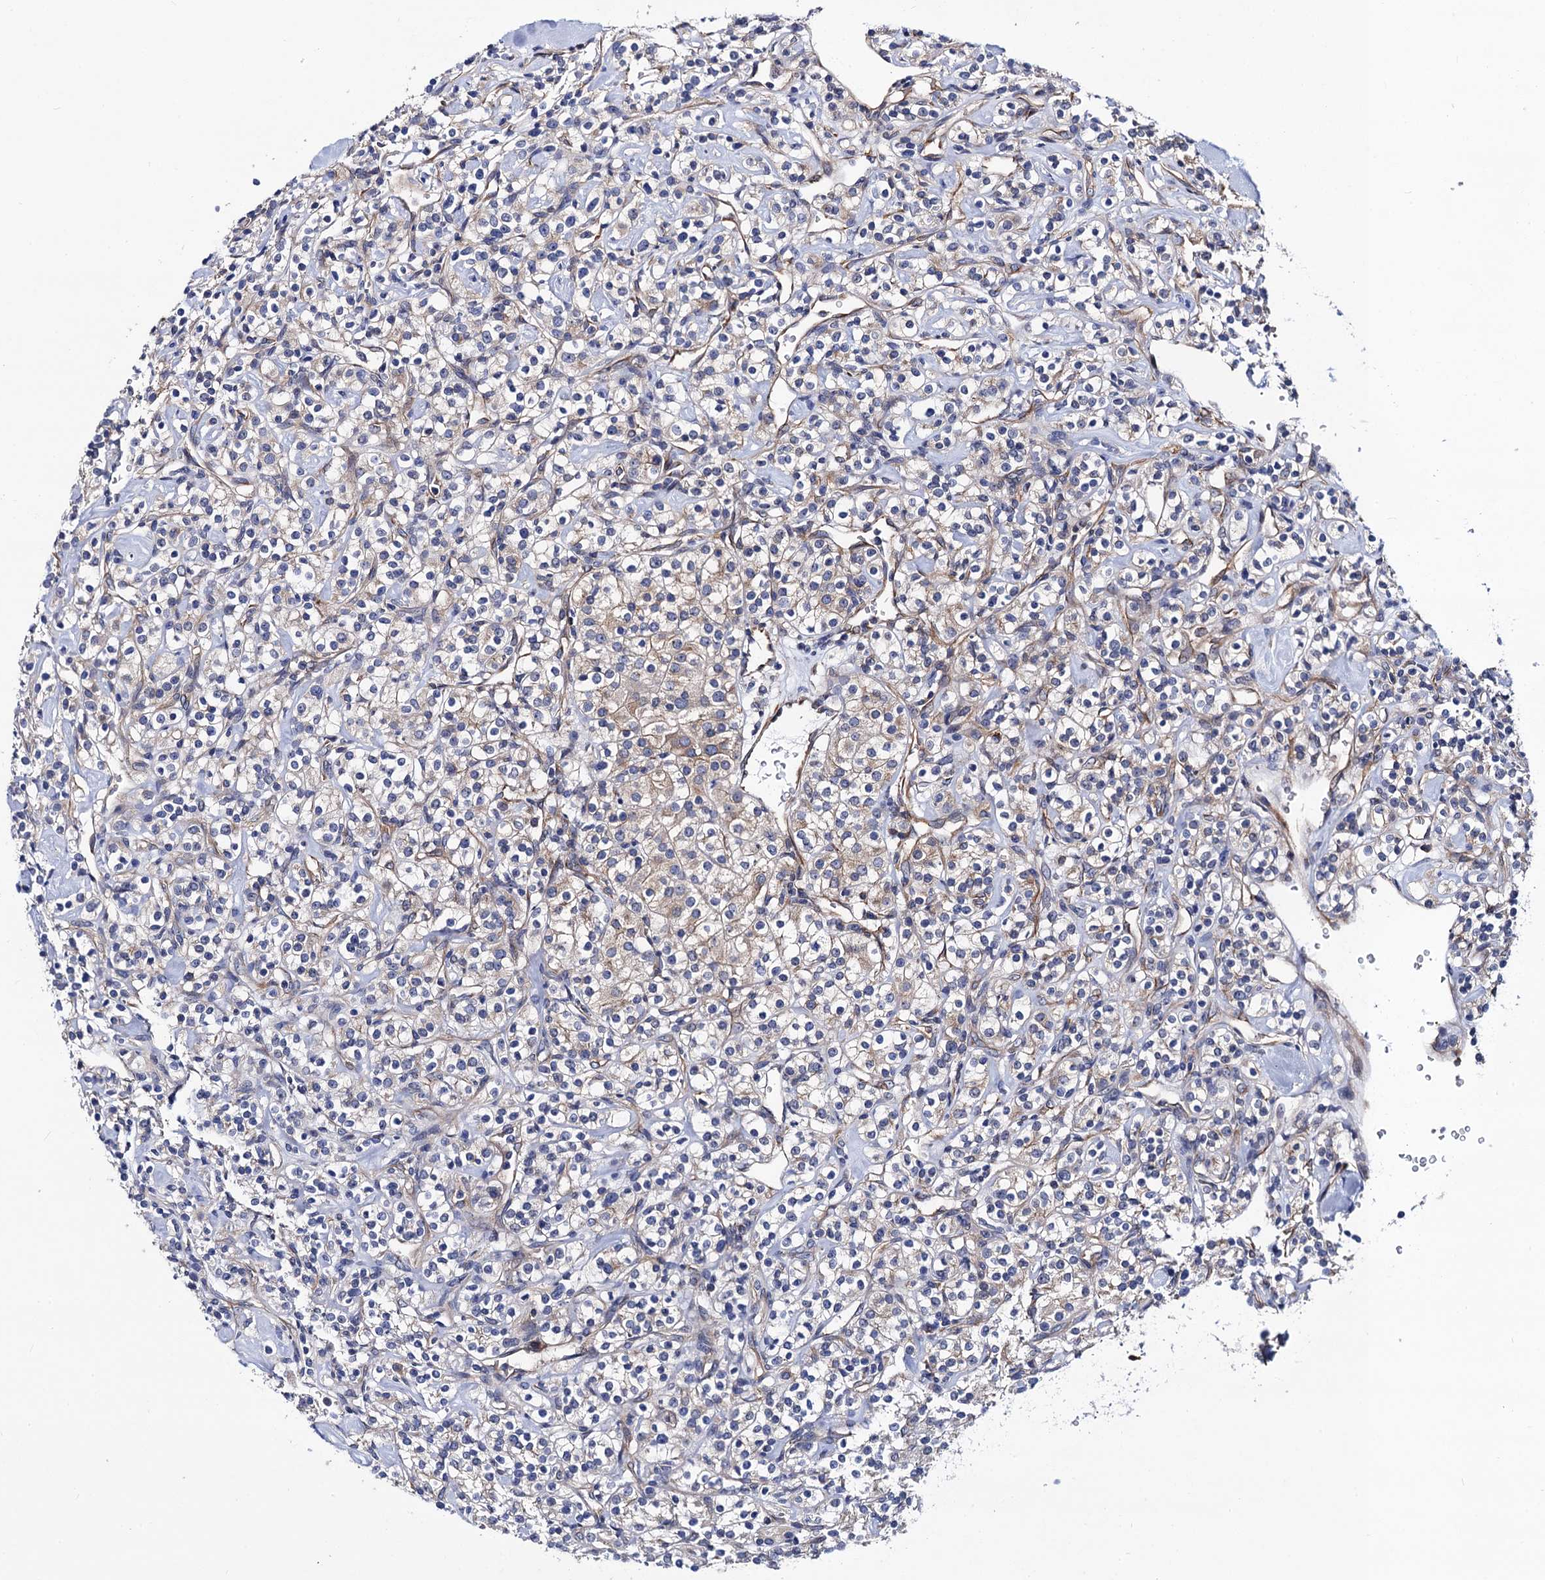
{"staining": {"intensity": "weak", "quantity": "<25%", "location": "cytoplasmic/membranous"}, "tissue": "renal cancer", "cell_type": "Tumor cells", "image_type": "cancer", "snomed": [{"axis": "morphology", "description": "Adenocarcinoma, NOS"}, {"axis": "topography", "description": "Kidney"}], "caption": "Immunohistochemistry (IHC) photomicrograph of neoplastic tissue: adenocarcinoma (renal) stained with DAB displays no significant protein positivity in tumor cells.", "gene": "ZDHHC18", "patient": {"sex": "male", "age": 77}}